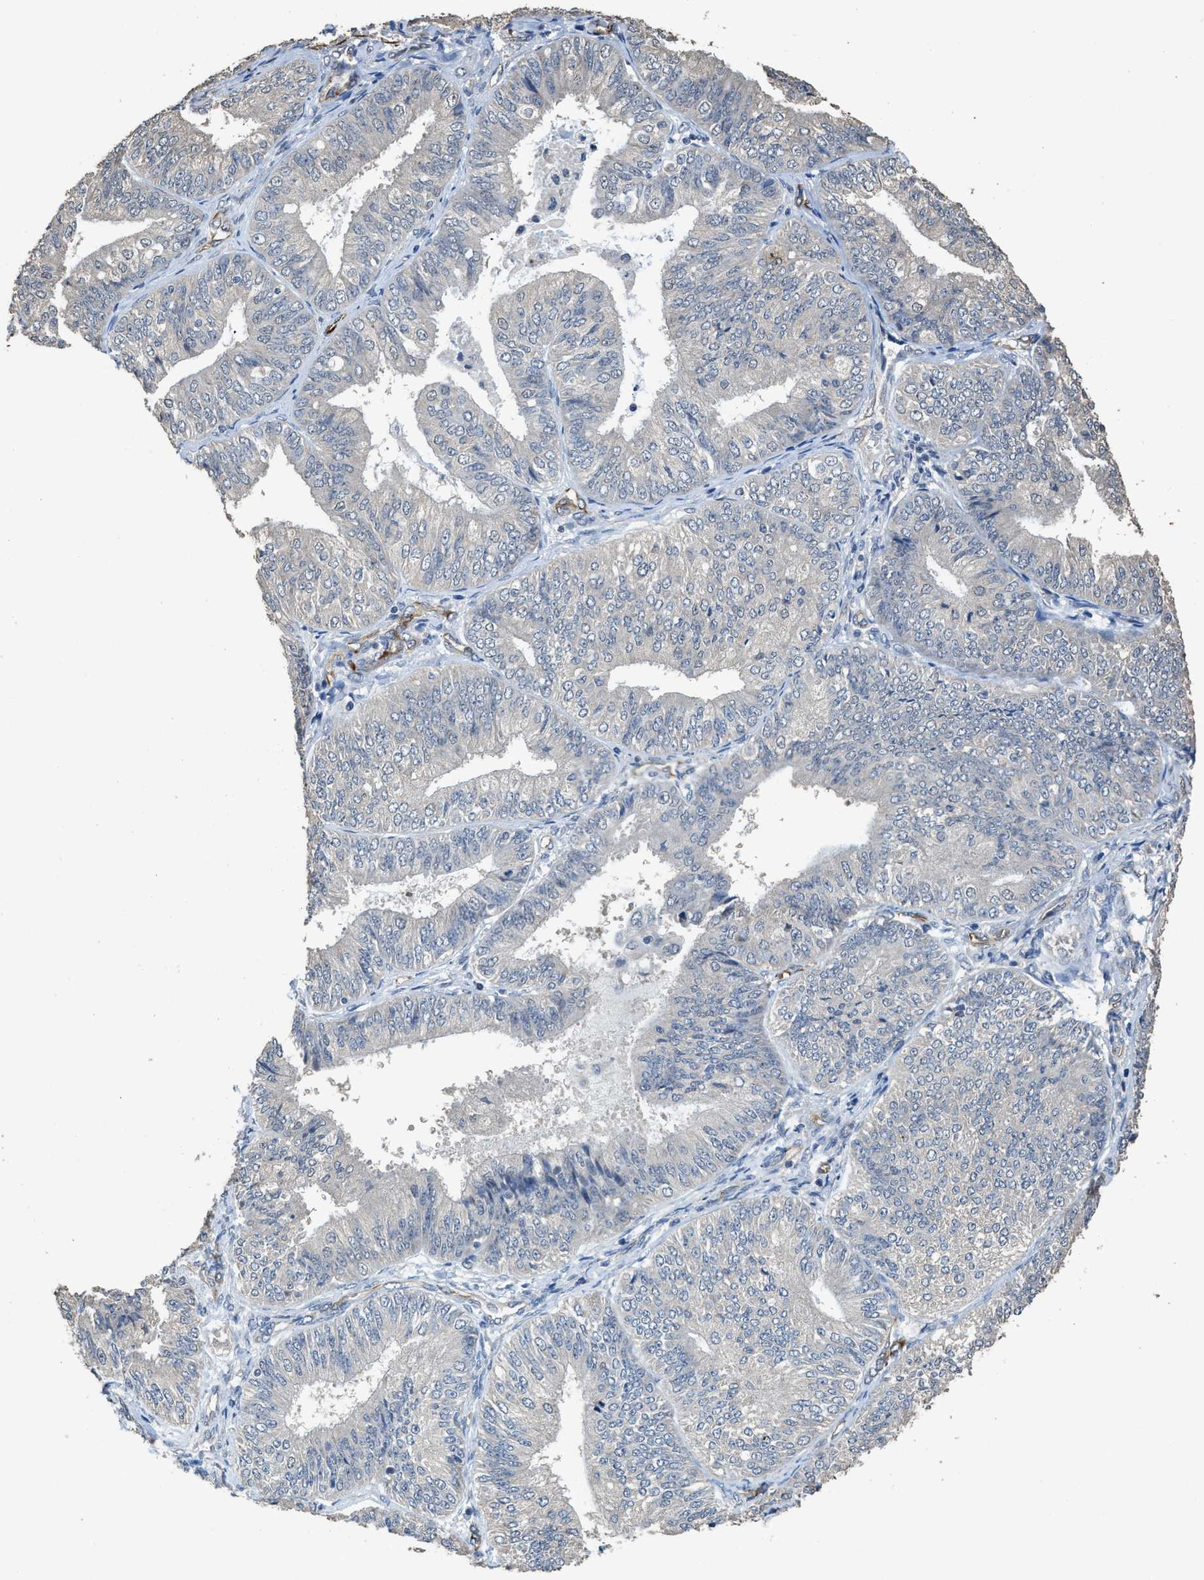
{"staining": {"intensity": "negative", "quantity": "none", "location": "none"}, "tissue": "endometrial cancer", "cell_type": "Tumor cells", "image_type": "cancer", "snomed": [{"axis": "morphology", "description": "Adenocarcinoma, NOS"}, {"axis": "topography", "description": "Endometrium"}], "caption": "An immunohistochemistry photomicrograph of endometrial adenocarcinoma is shown. There is no staining in tumor cells of endometrial adenocarcinoma.", "gene": "SYNM", "patient": {"sex": "female", "age": 58}}